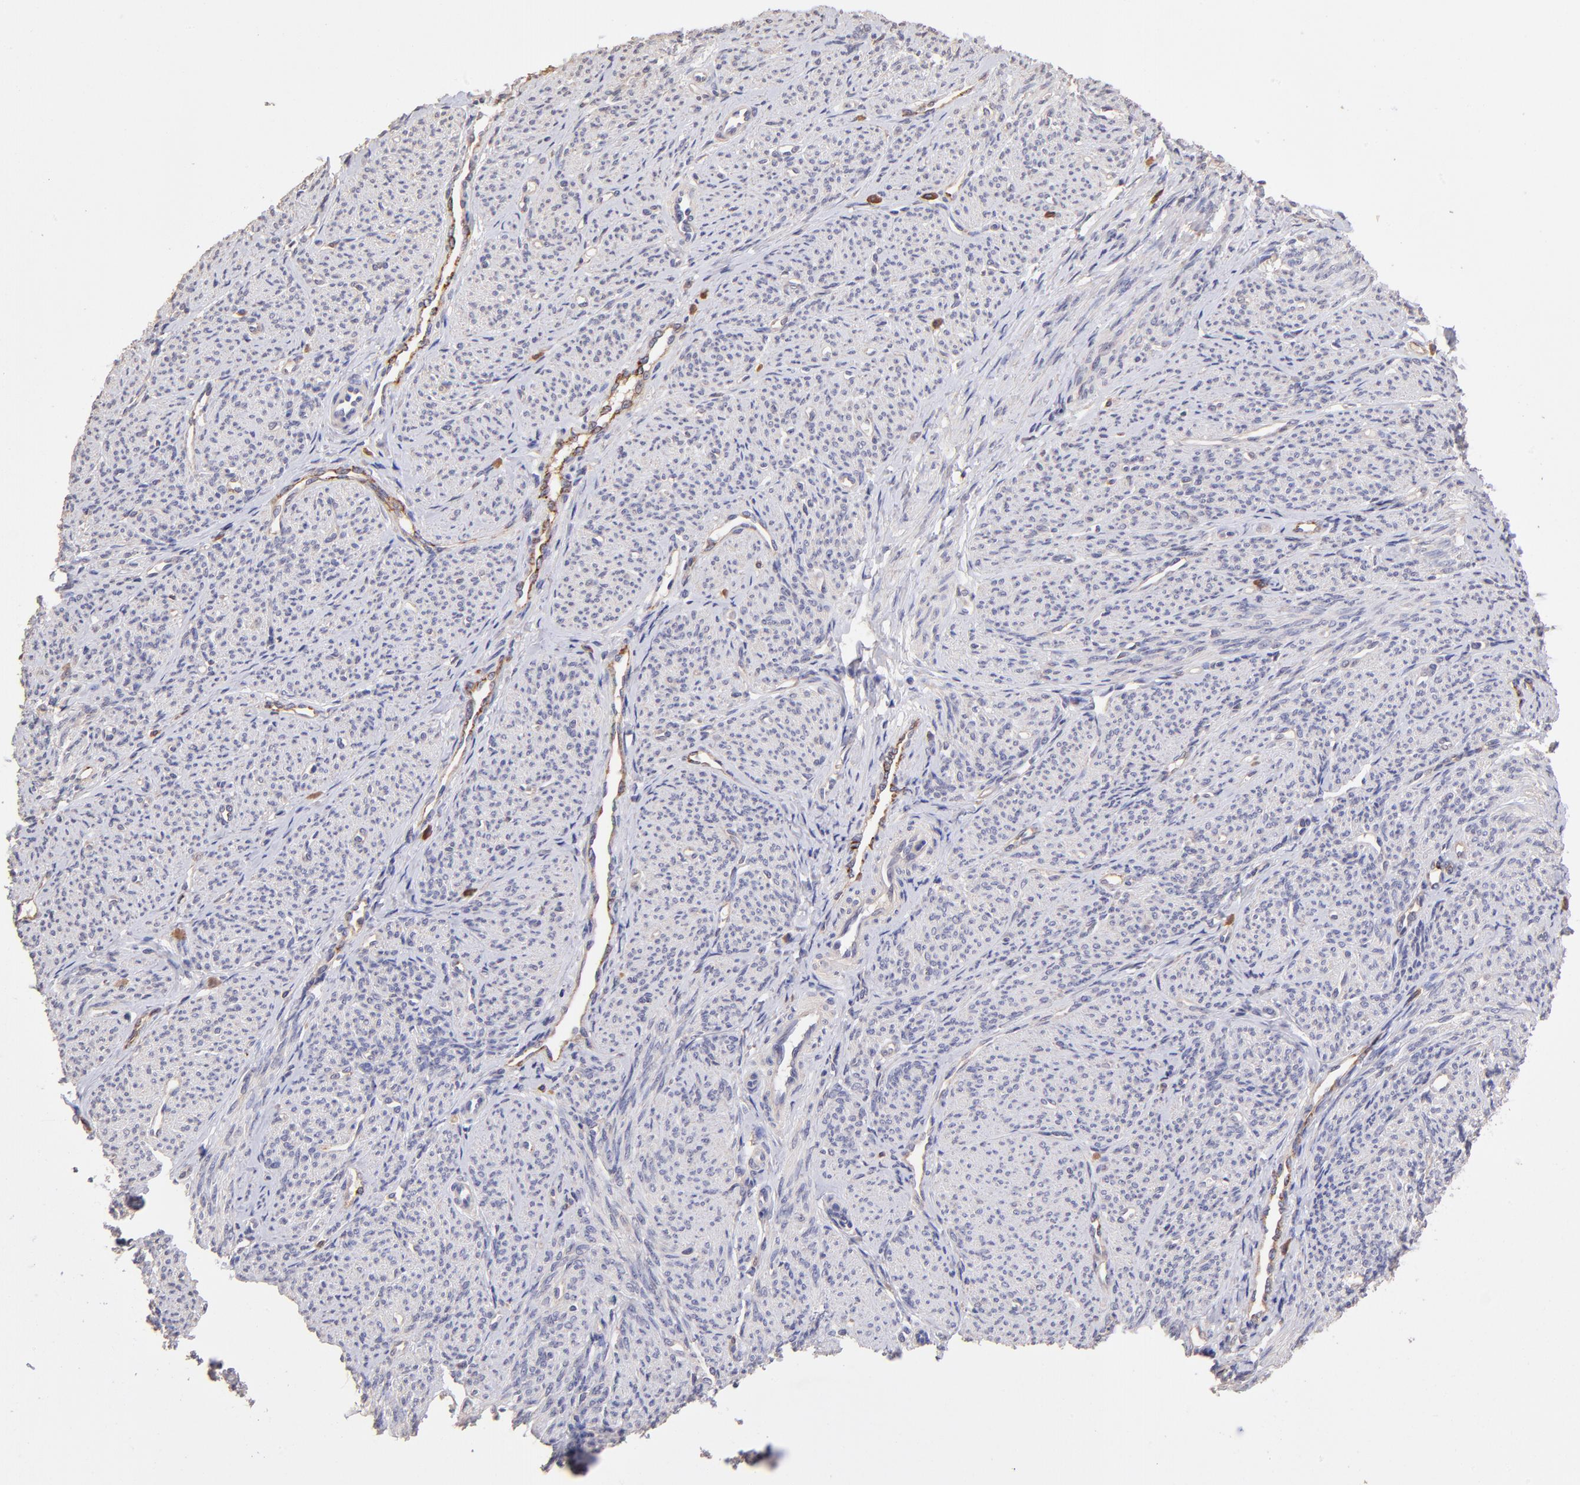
{"staining": {"intensity": "negative", "quantity": "none", "location": "none"}, "tissue": "smooth muscle", "cell_type": "Smooth muscle cells", "image_type": "normal", "snomed": [{"axis": "morphology", "description": "Normal tissue, NOS"}, {"axis": "topography", "description": "Smooth muscle"}], "caption": "Immunohistochemical staining of normal human smooth muscle displays no significant expression in smooth muscle cells.", "gene": "RNASEL", "patient": {"sex": "female", "age": 65}}